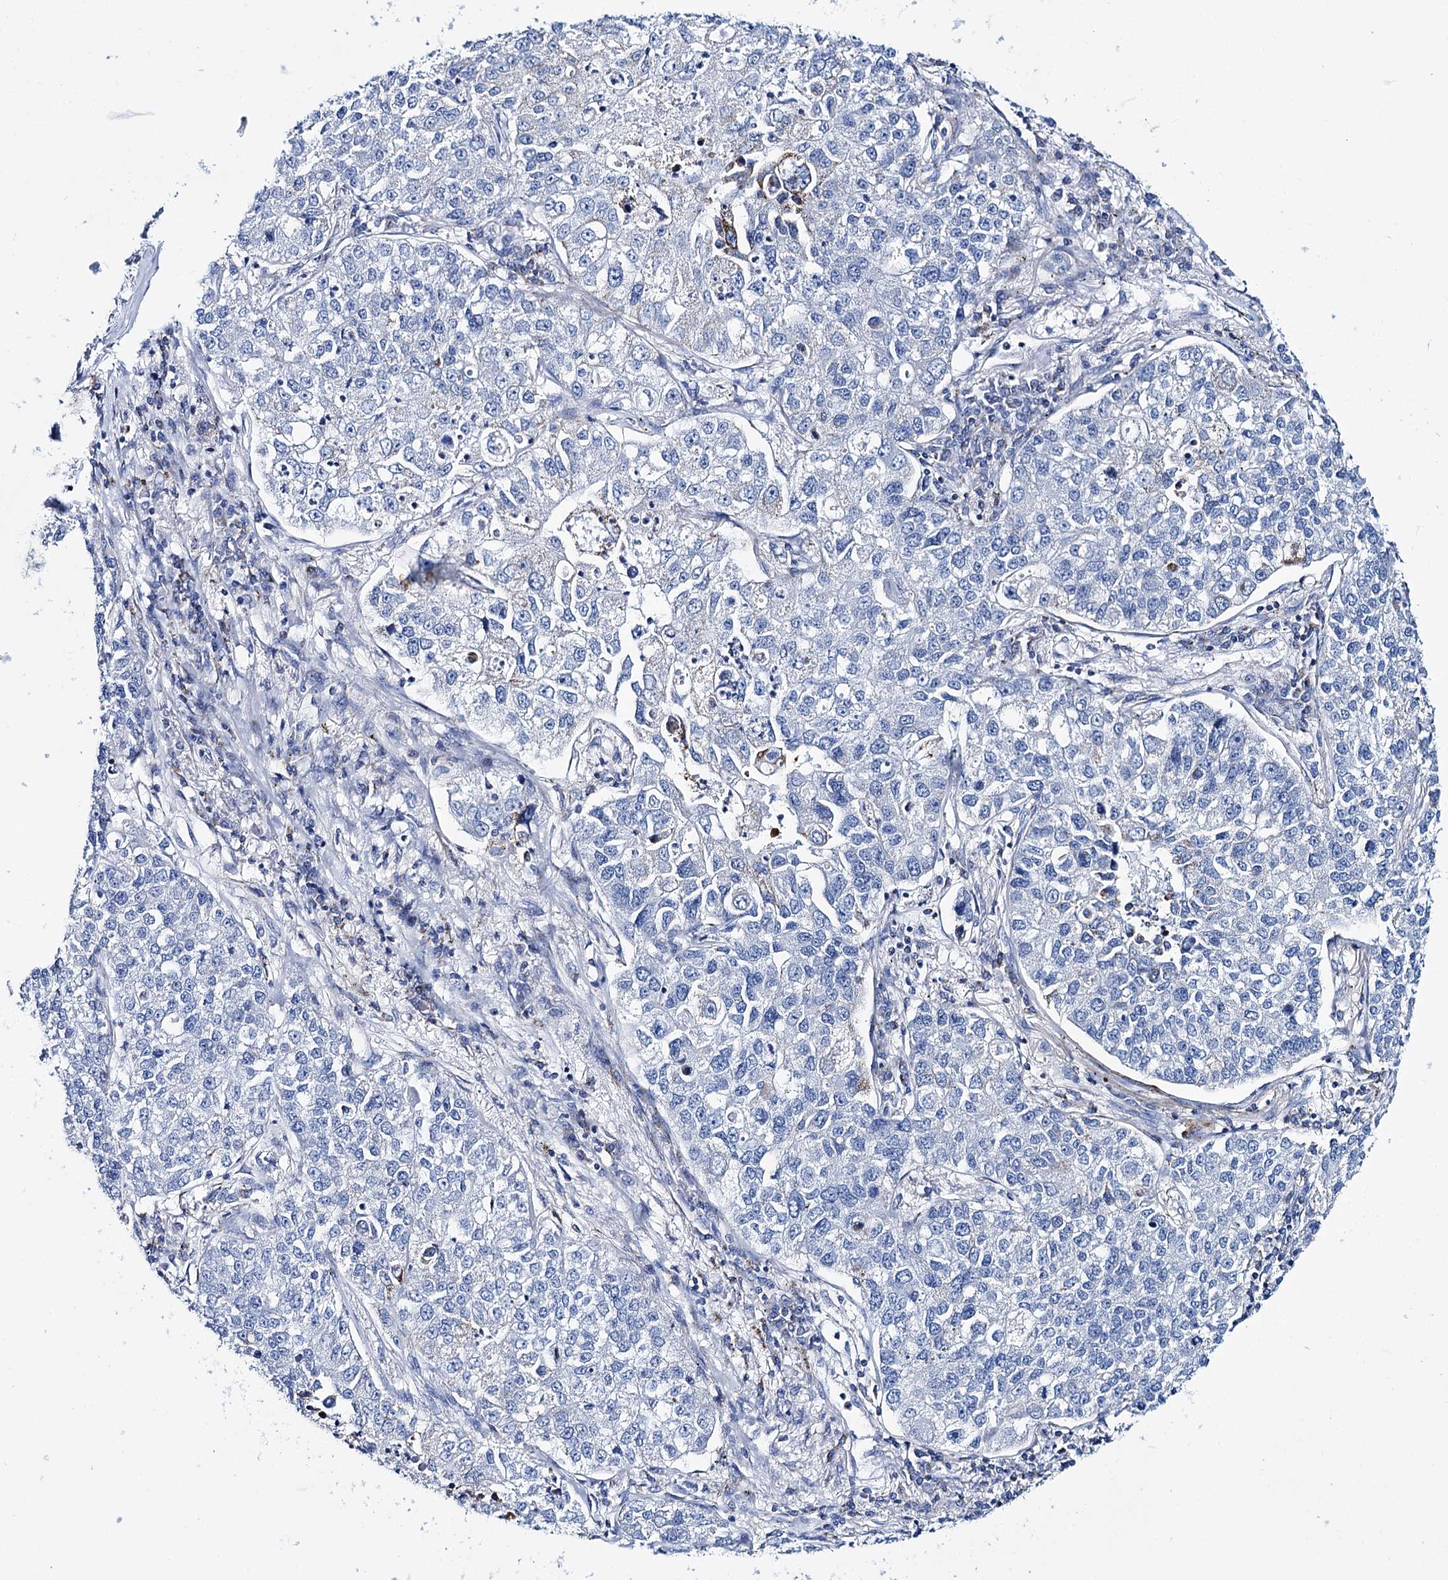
{"staining": {"intensity": "negative", "quantity": "none", "location": "none"}, "tissue": "lung cancer", "cell_type": "Tumor cells", "image_type": "cancer", "snomed": [{"axis": "morphology", "description": "Adenocarcinoma, NOS"}, {"axis": "topography", "description": "Lung"}], "caption": "This is an IHC micrograph of adenocarcinoma (lung). There is no positivity in tumor cells.", "gene": "UBASH3B", "patient": {"sex": "male", "age": 49}}